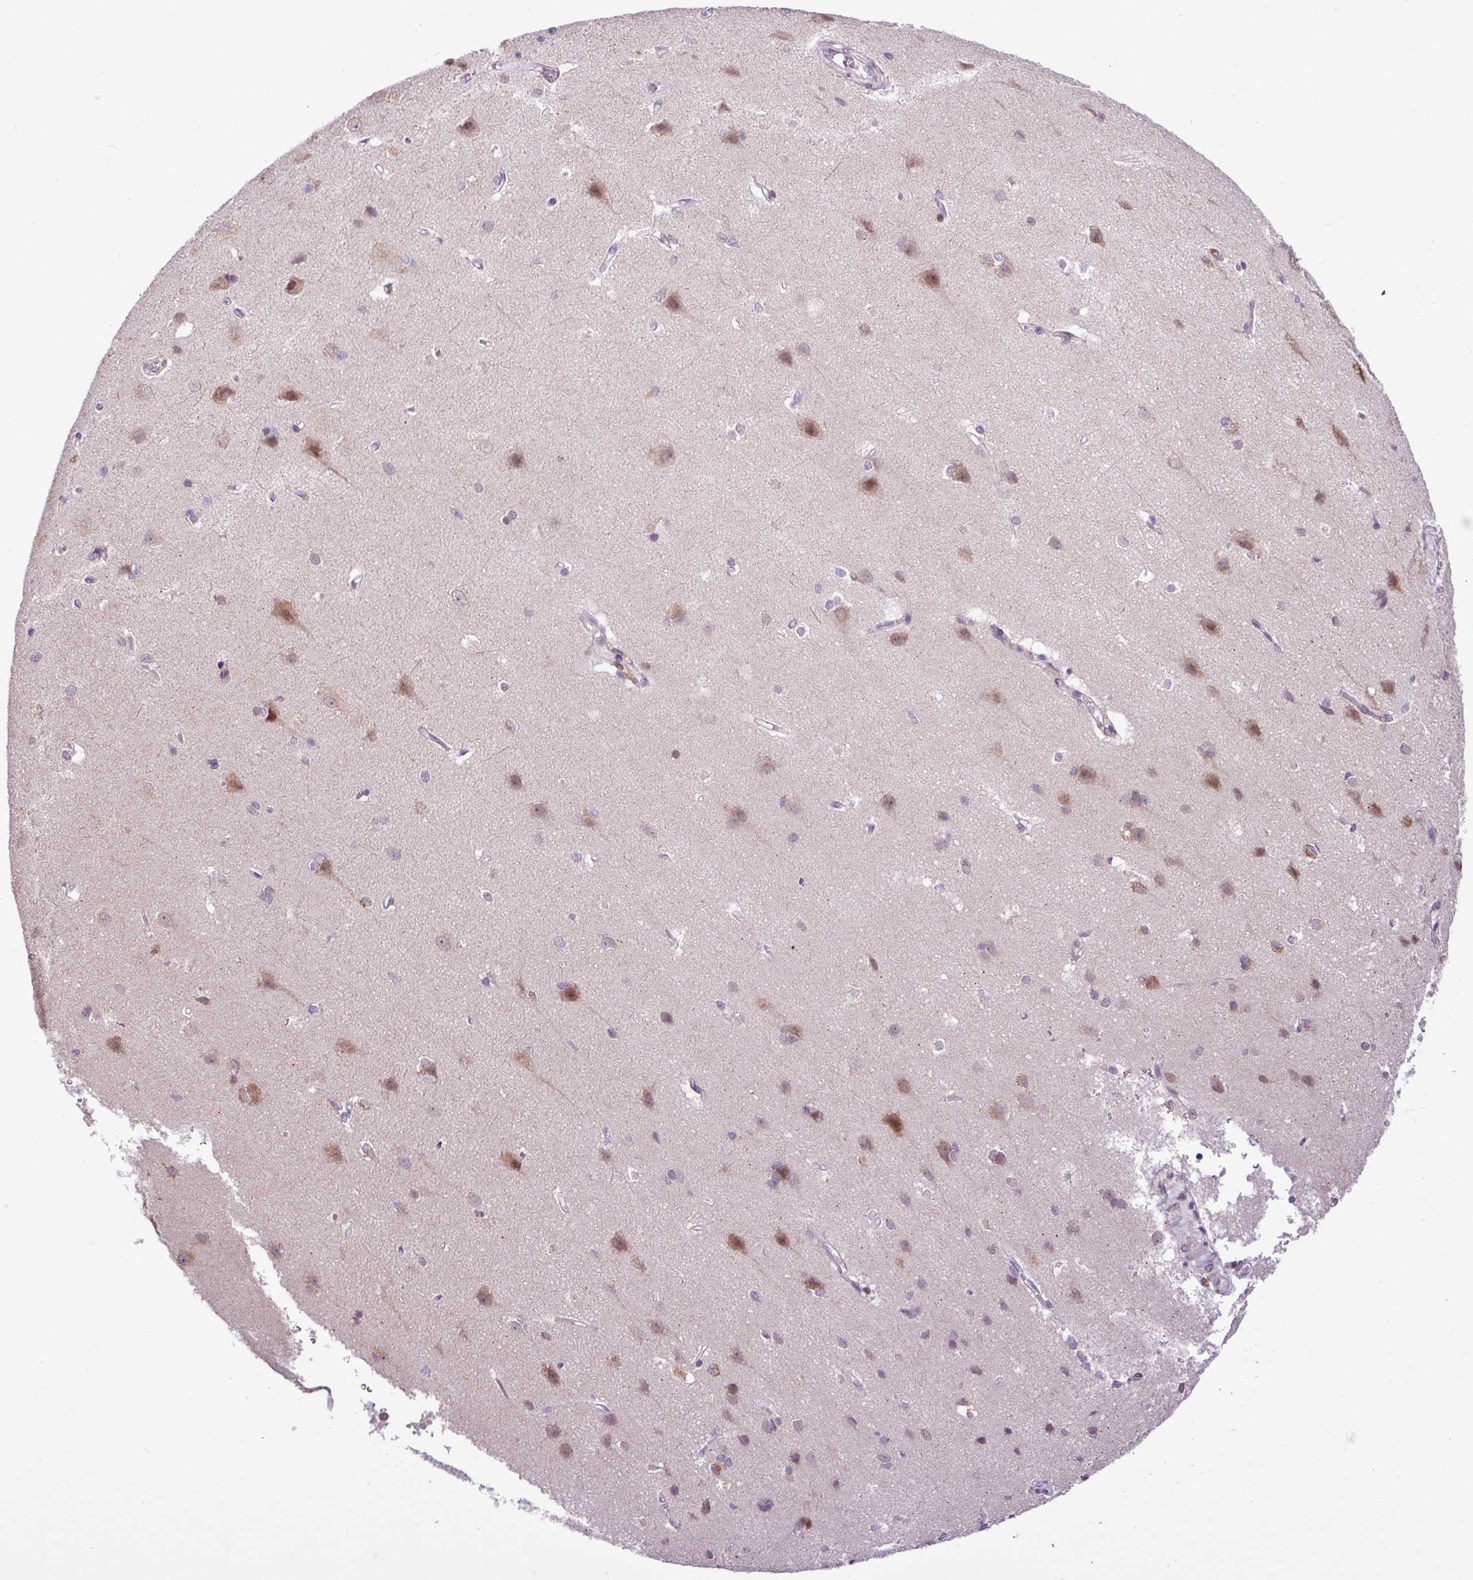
{"staining": {"intensity": "negative", "quantity": "none", "location": "none"}, "tissue": "cerebral cortex", "cell_type": "Endothelial cells", "image_type": "normal", "snomed": [{"axis": "morphology", "description": "Normal tissue, NOS"}, {"axis": "topography", "description": "Cerebral cortex"}], "caption": "An IHC photomicrograph of benign cerebral cortex is shown. There is no staining in endothelial cells of cerebral cortex.", "gene": "ZNF354A", "patient": {"sex": "male", "age": 37}}